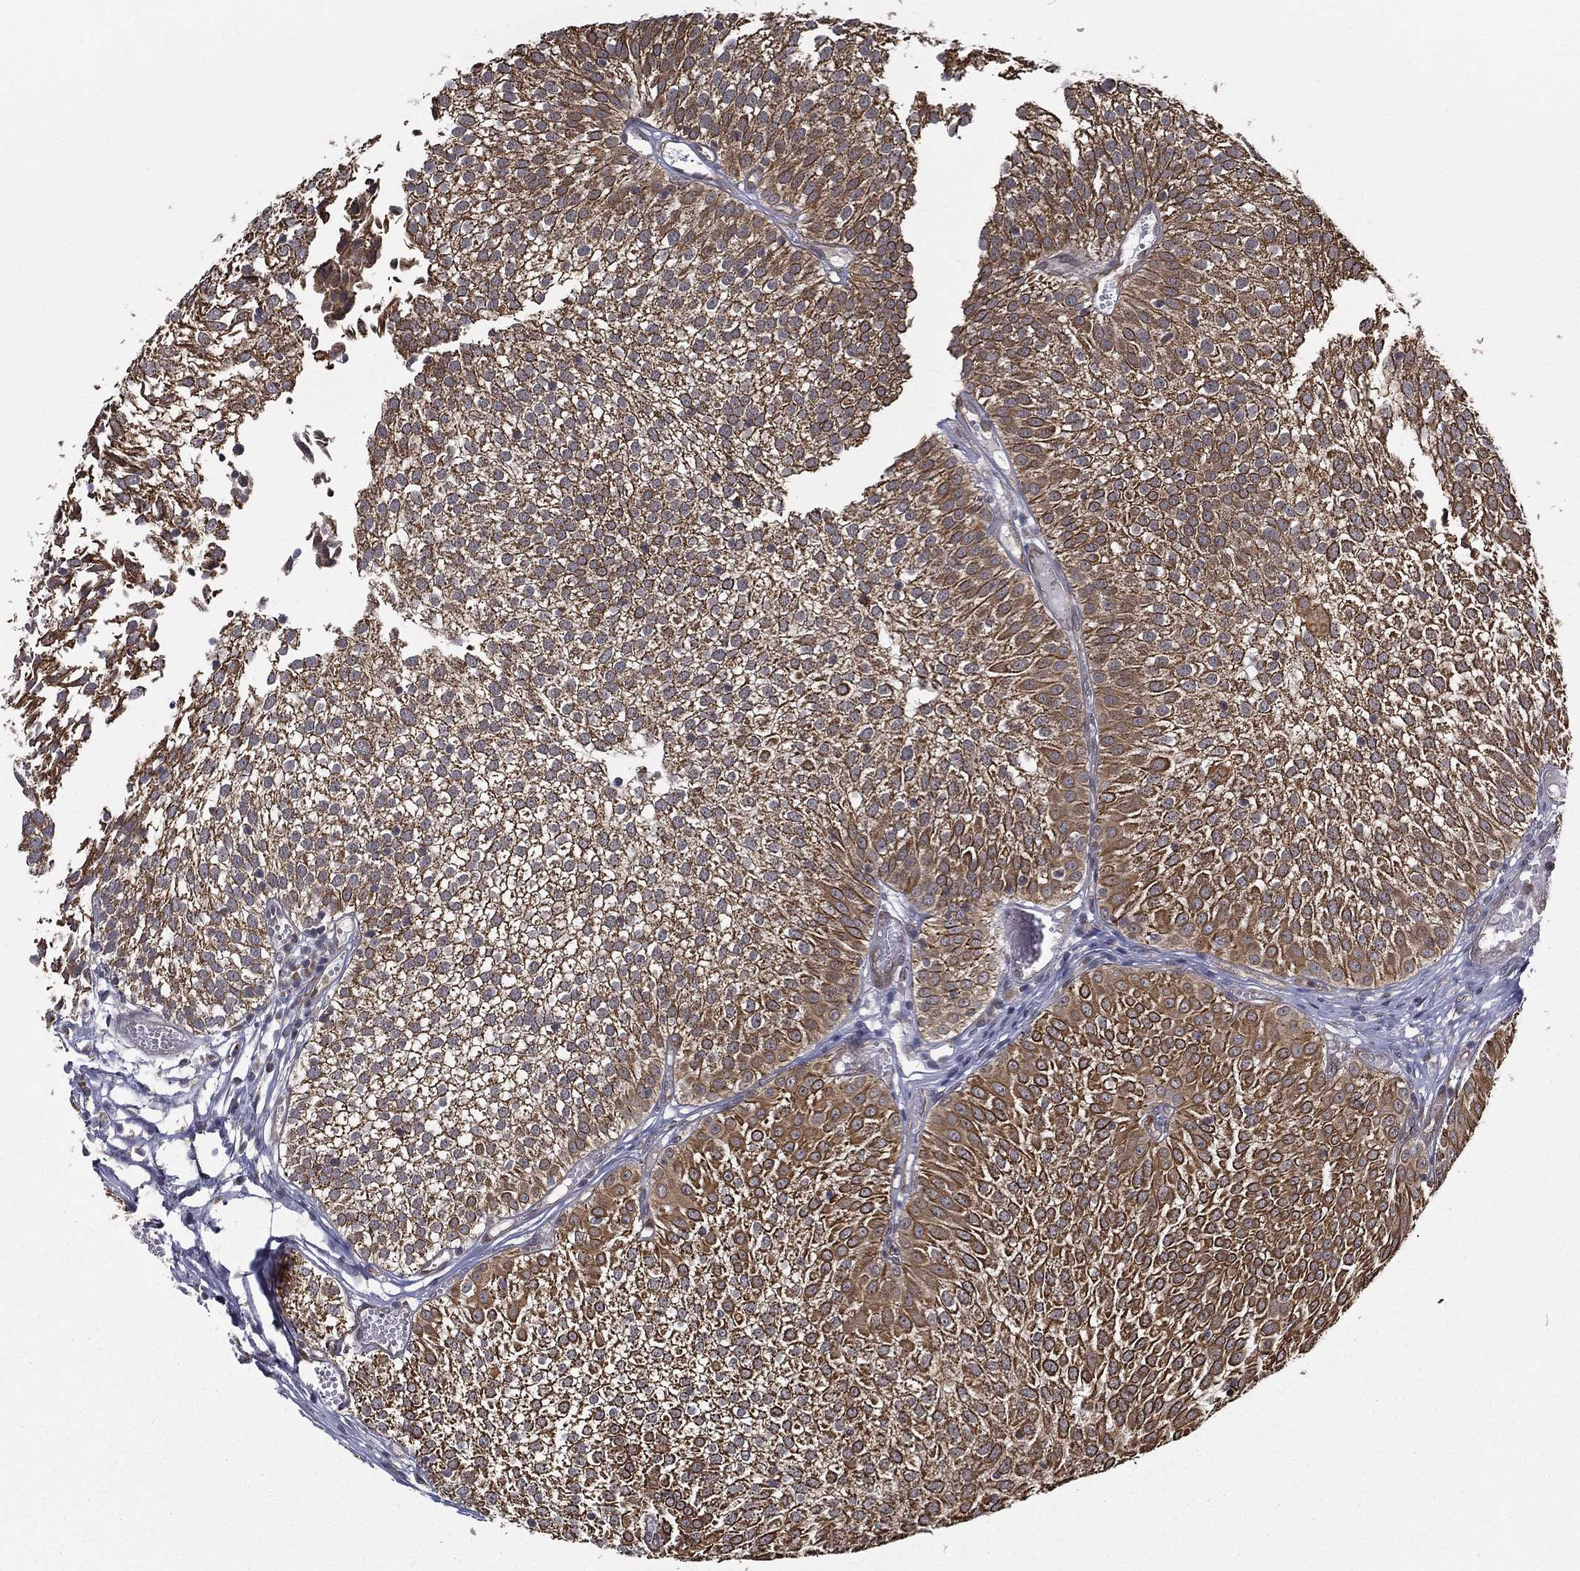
{"staining": {"intensity": "moderate", "quantity": "25%-75%", "location": "cytoplasmic/membranous"}, "tissue": "urothelial cancer", "cell_type": "Tumor cells", "image_type": "cancer", "snomed": [{"axis": "morphology", "description": "Urothelial carcinoma, Low grade"}, {"axis": "topography", "description": "Urinary bladder"}], "caption": "The immunohistochemical stain highlights moderate cytoplasmic/membranous positivity in tumor cells of low-grade urothelial carcinoma tissue.", "gene": "UACA", "patient": {"sex": "male", "age": 52}}